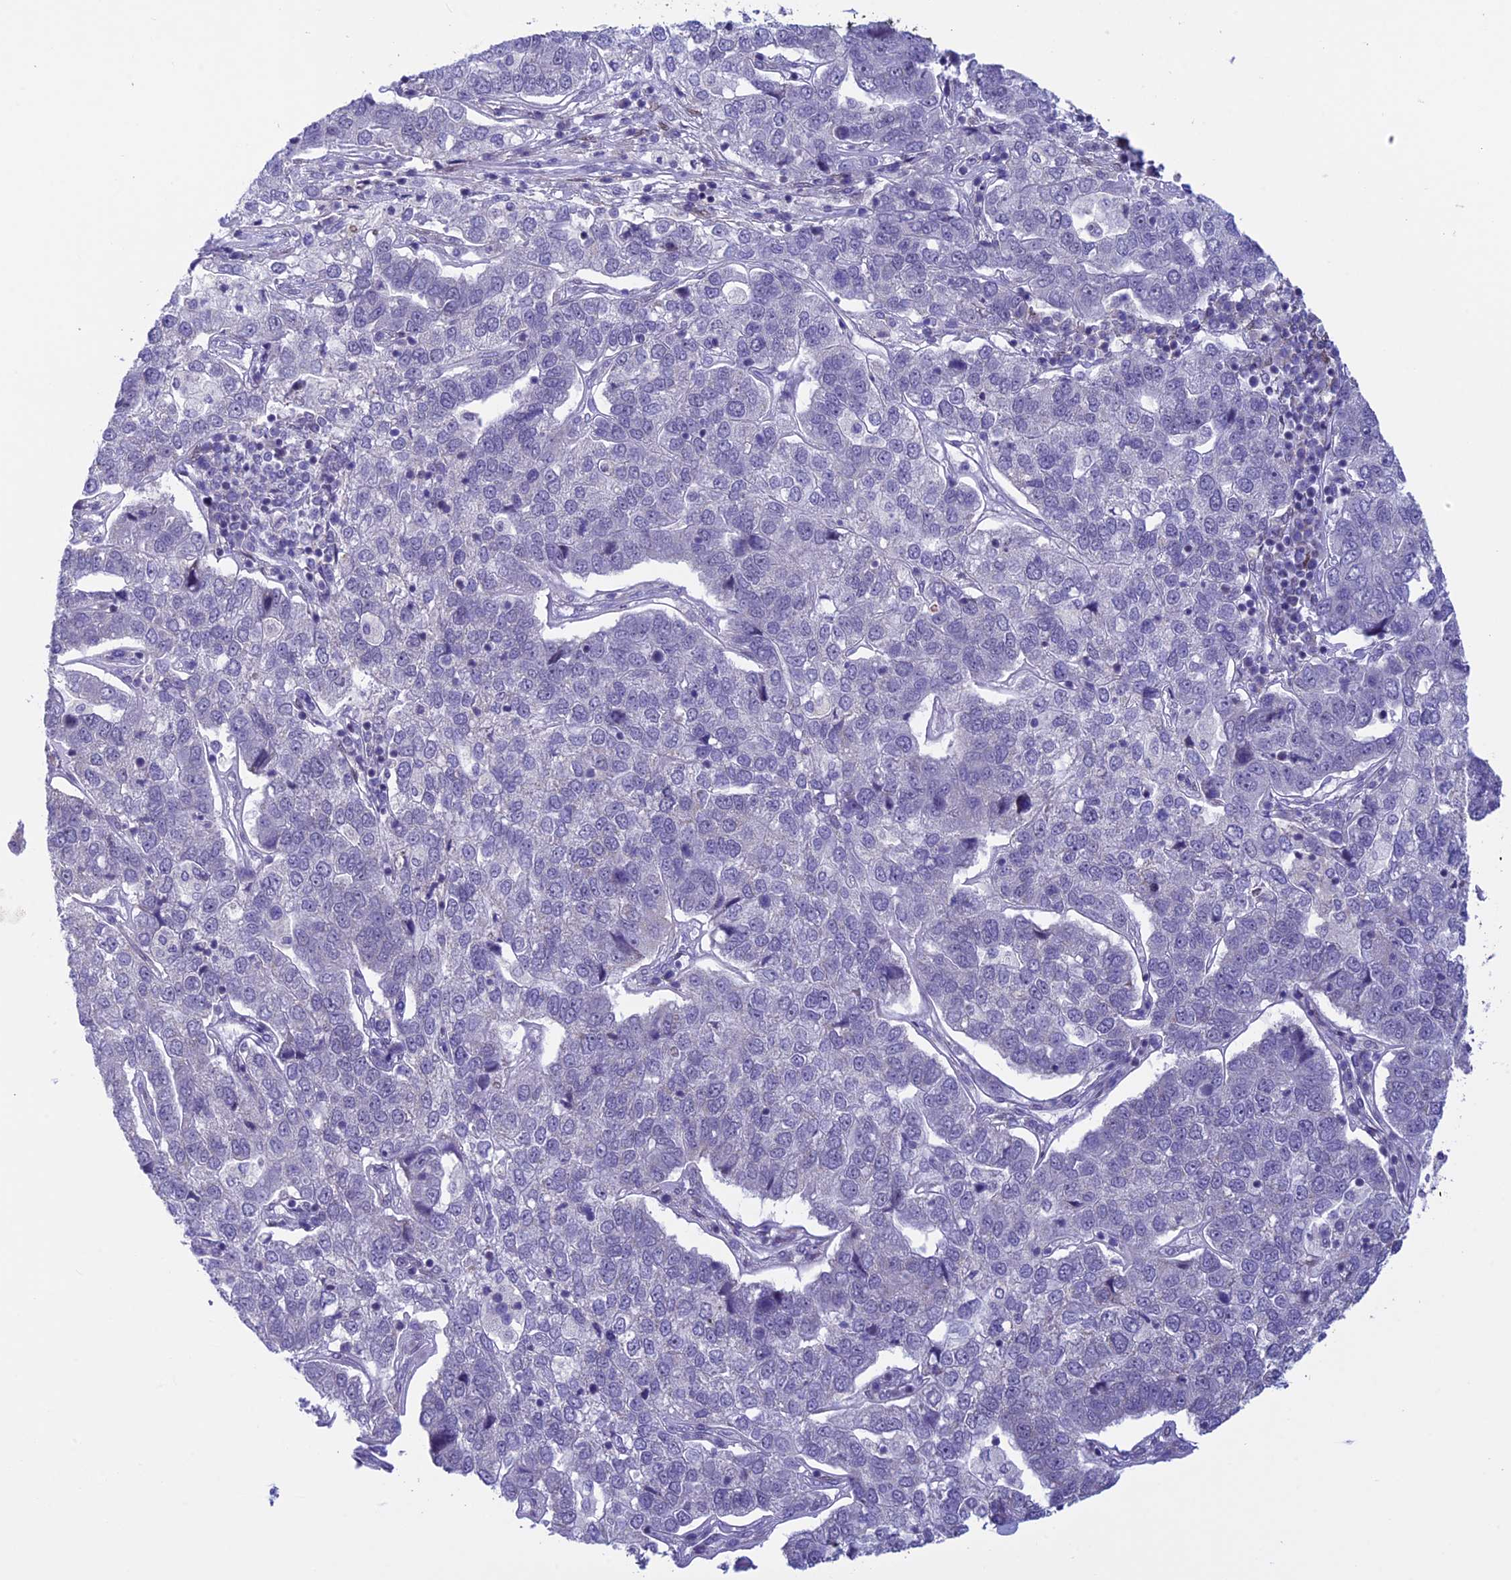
{"staining": {"intensity": "negative", "quantity": "none", "location": "none"}, "tissue": "pancreatic cancer", "cell_type": "Tumor cells", "image_type": "cancer", "snomed": [{"axis": "morphology", "description": "Adenocarcinoma, NOS"}, {"axis": "topography", "description": "Pancreas"}], "caption": "Tumor cells show no significant expression in pancreatic cancer. (DAB immunohistochemistry (IHC), high magnification).", "gene": "IGSF6", "patient": {"sex": "female", "age": 61}}